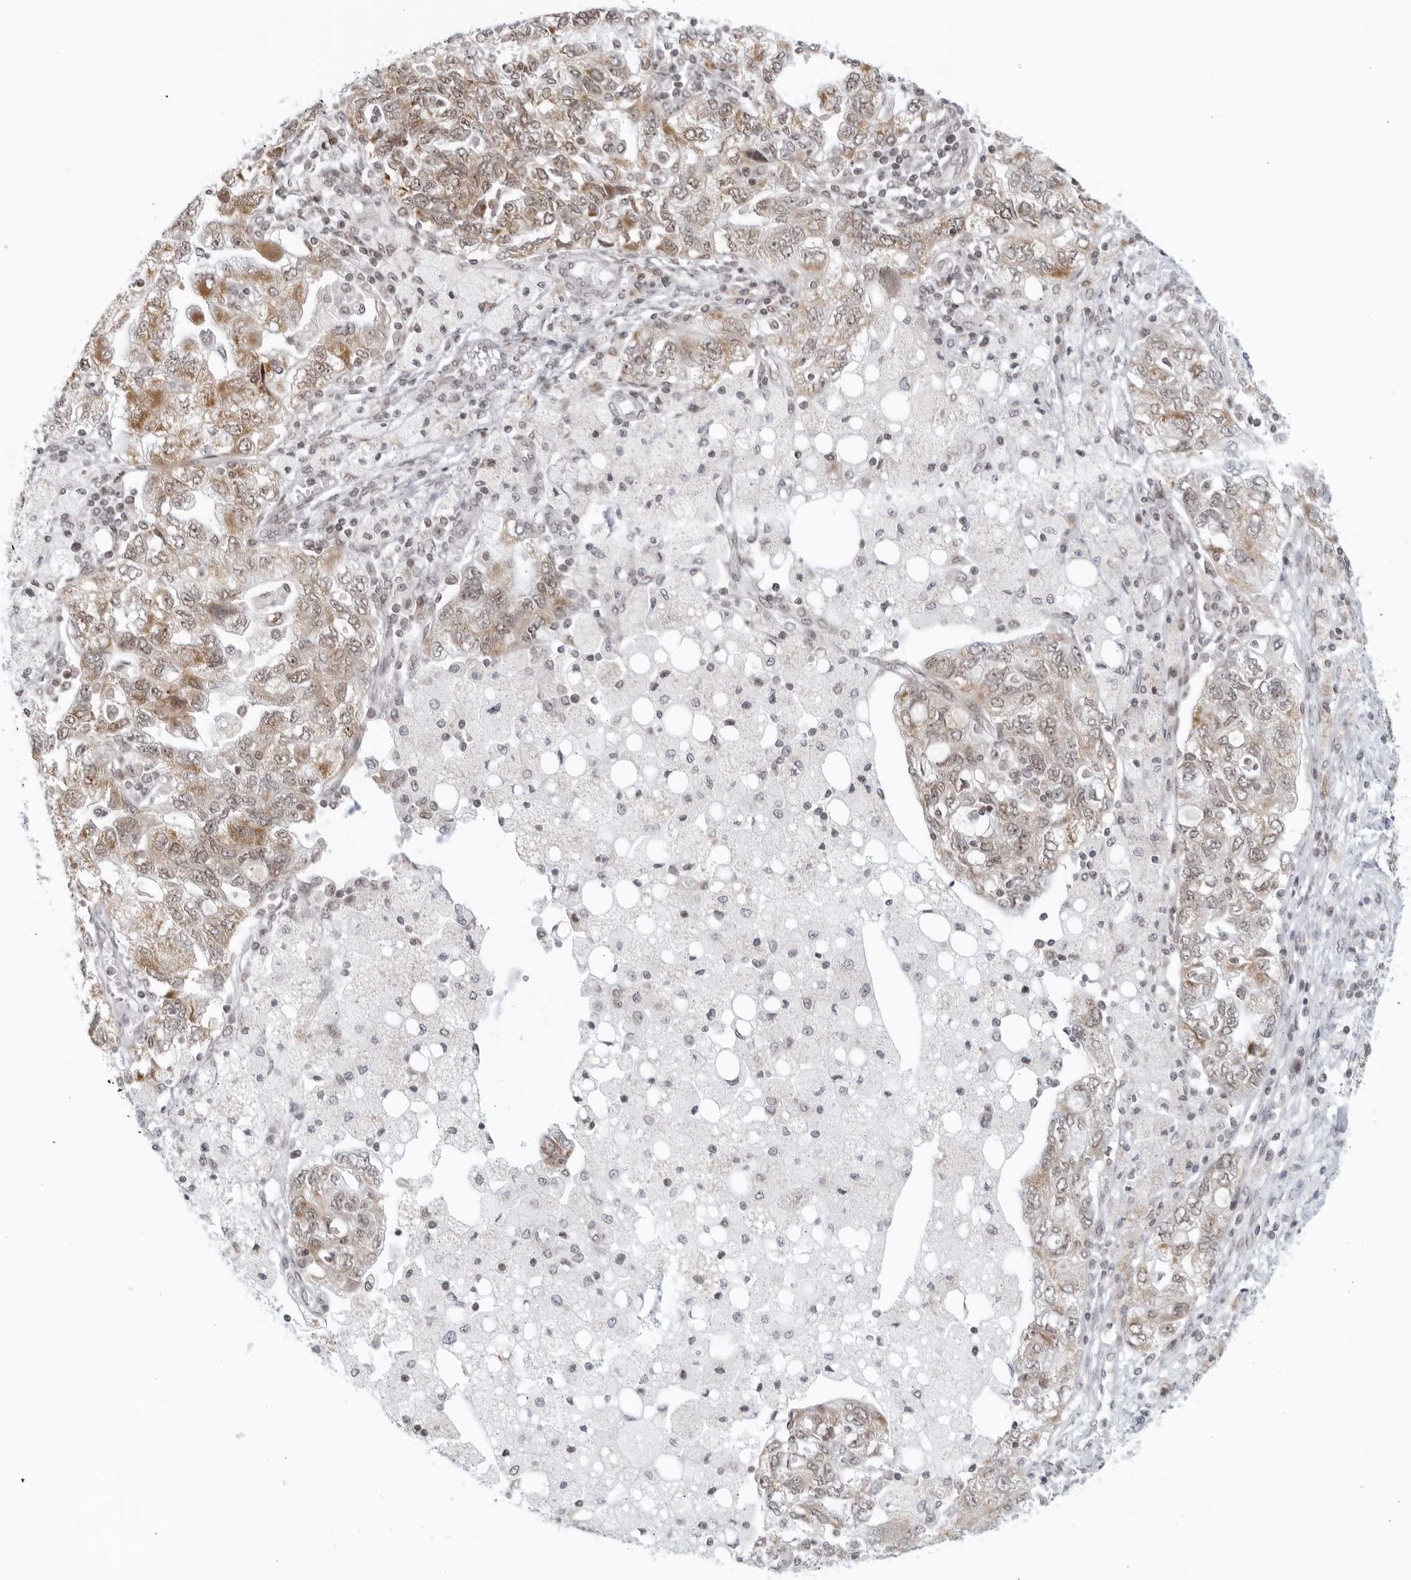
{"staining": {"intensity": "moderate", "quantity": "25%-75%", "location": "cytoplasmic/membranous"}, "tissue": "ovarian cancer", "cell_type": "Tumor cells", "image_type": "cancer", "snomed": [{"axis": "morphology", "description": "Carcinoma, NOS"}, {"axis": "morphology", "description": "Cystadenocarcinoma, serous, NOS"}, {"axis": "topography", "description": "Ovary"}], "caption": "This image reveals immunohistochemistry staining of ovarian cancer (carcinoma), with medium moderate cytoplasmic/membranous staining in approximately 25%-75% of tumor cells.", "gene": "RAB11FIP3", "patient": {"sex": "female", "age": 69}}